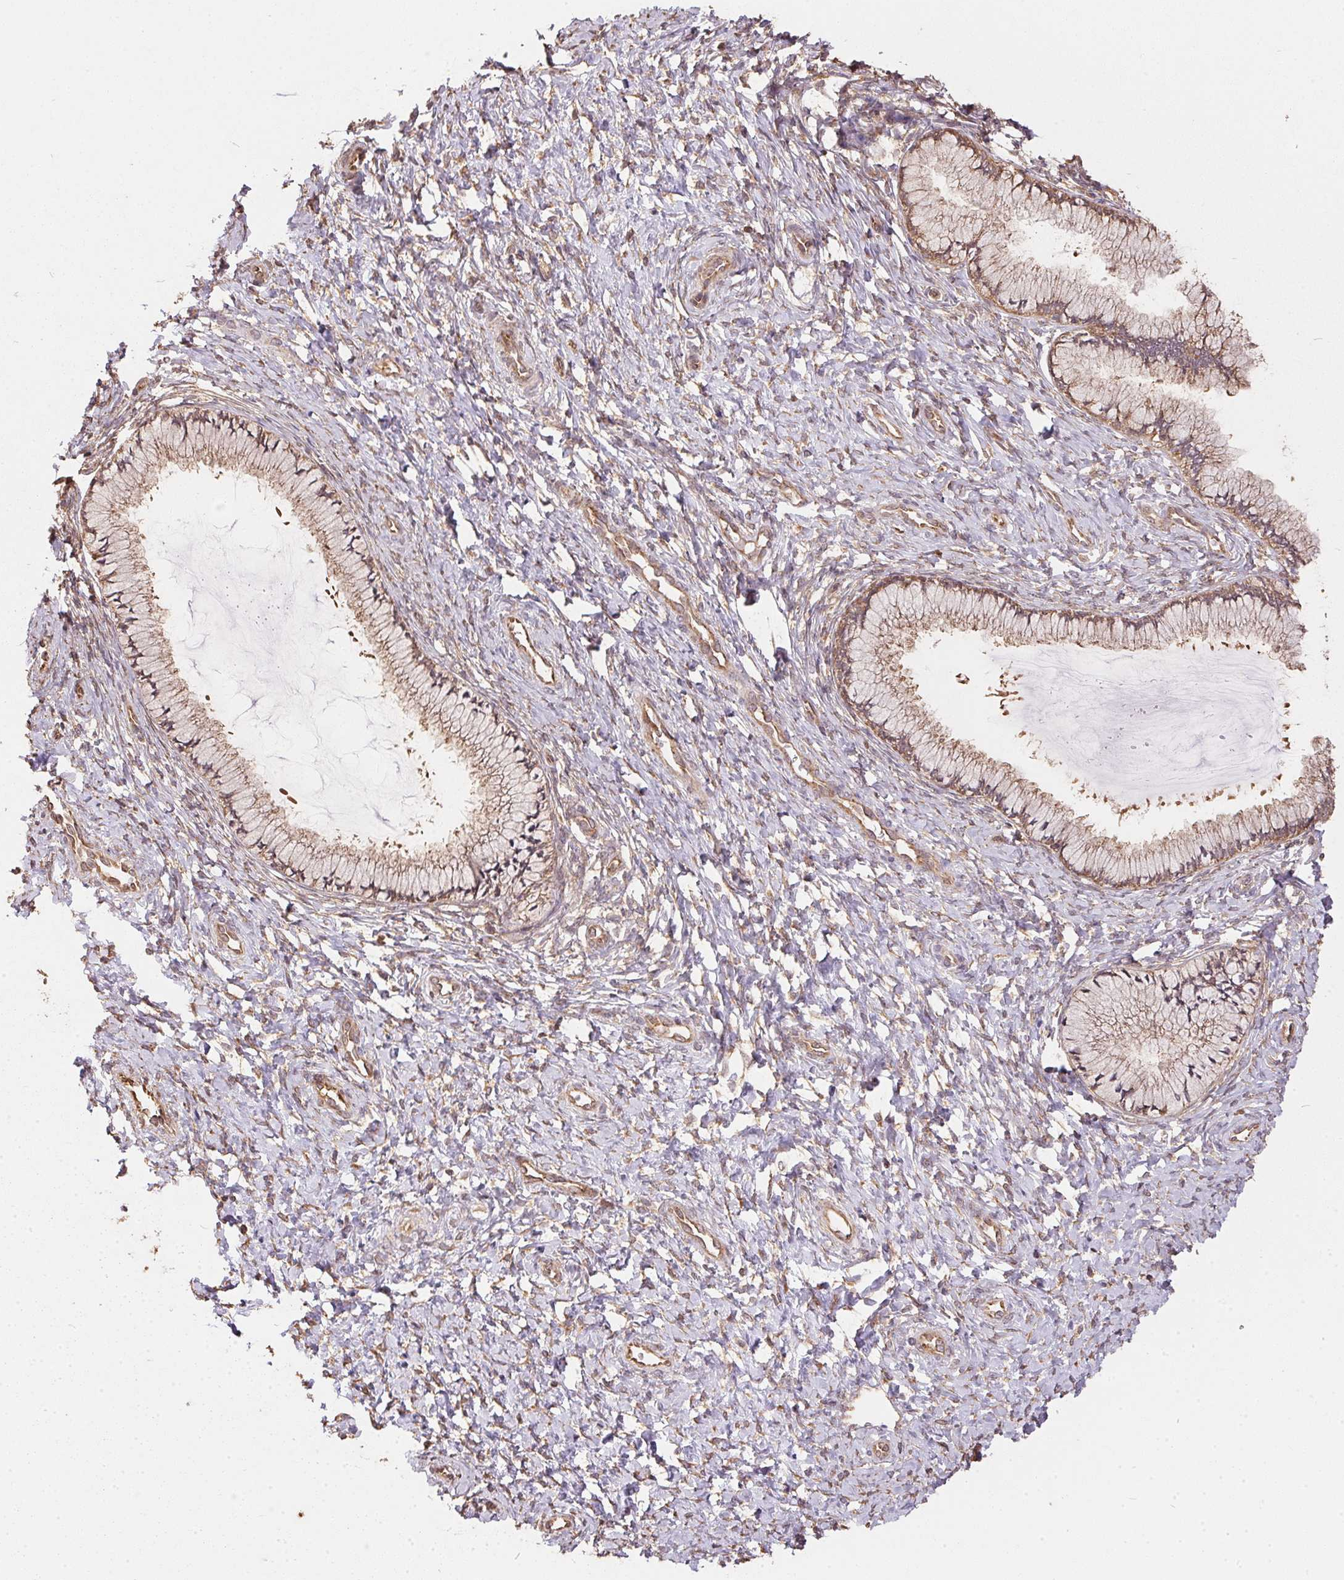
{"staining": {"intensity": "weak", "quantity": ">75%", "location": "cytoplasmic/membranous"}, "tissue": "cervix", "cell_type": "Glandular cells", "image_type": "normal", "snomed": [{"axis": "morphology", "description": "Normal tissue, NOS"}, {"axis": "topography", "description": "Cervix"}], "caption": "High-magnification brightfield microscopy of normal cervix stained with DAB (brown) and counterstained with hematoxylin (blue). glandular cells exhibit weak cytoplasmic/membranous staining is seen in approximately>75% of cells.", "gene": "EIF2S1", "patient": {"sex": "female", "age": 37}}